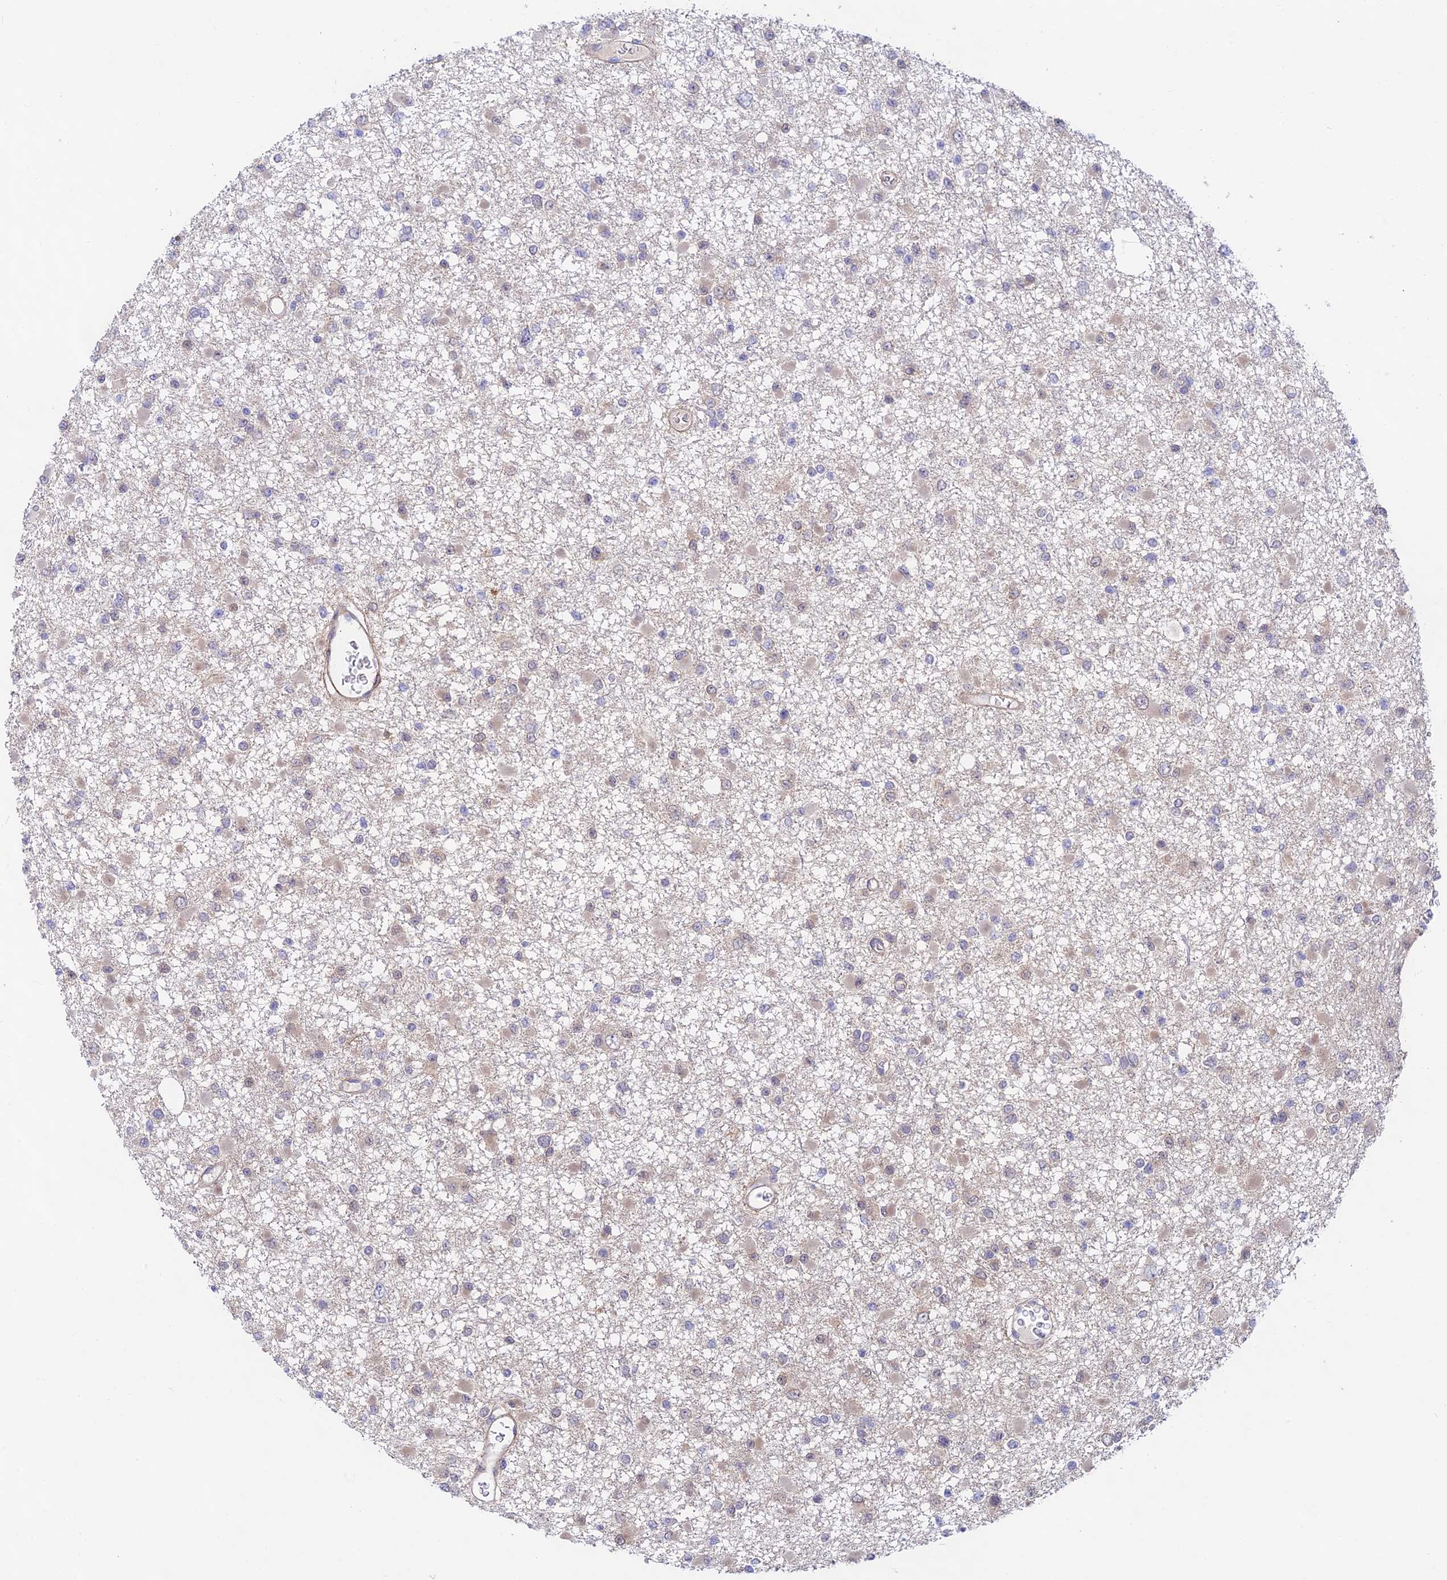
{"staining": {"intensity": "weak", "quantity": "<25%", "location": "cytoplasmic/membranous"}, "tissue": "glioma", "cell_type": "Tumor cells", "image_type": "cancer", "snomed": [{"axis": "morphology", "description": "Glioma, malignant, Low grade"}, {"axis": "topography", "description": "Brain"}], "caption": "Tumor cells show no significant protein expression in malignant glioma (low-grade).", "gene": "ANKRD50", "patient": {"sex": "female", "age": 22}}